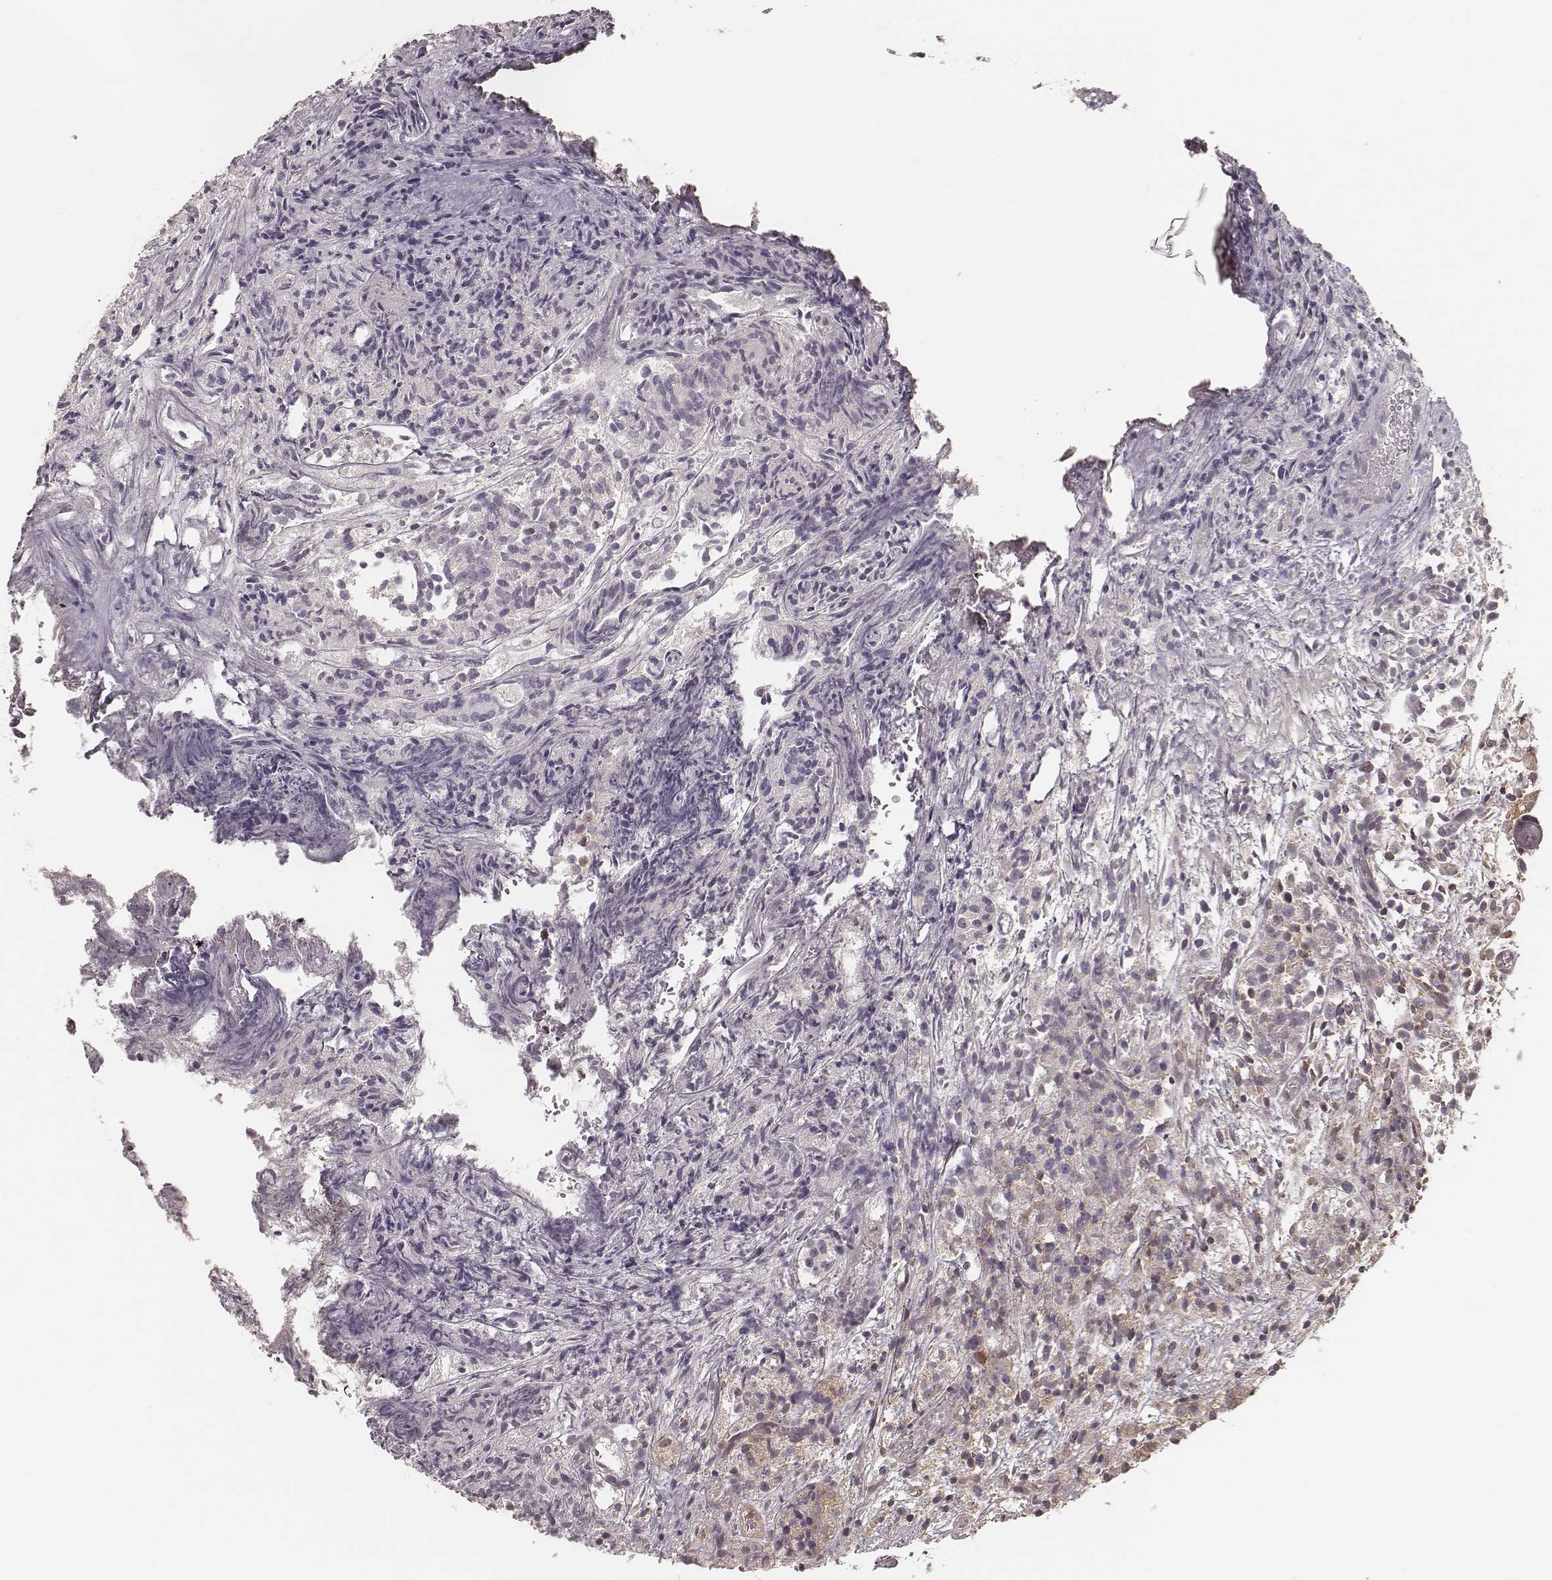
{"staining": {"intensity": "moderate", "quantity": "25%-75%", "location": "cytoplasmic/membranous"}, "tissue": "prostate cancer", "cell_type": "Tumor cells", "image_type": "cancer", "snomed": [{"axis": "morphology", "description": "Adenocarcinoma, High grade"}, {"axis": "topography", "description": "Prostate"}], "caption": "Prostate cancer stained with a protein marker displays moderate staining in tumor cells.", "gene": "CARS1", "patient": {"sex": "male", "age": 53}}